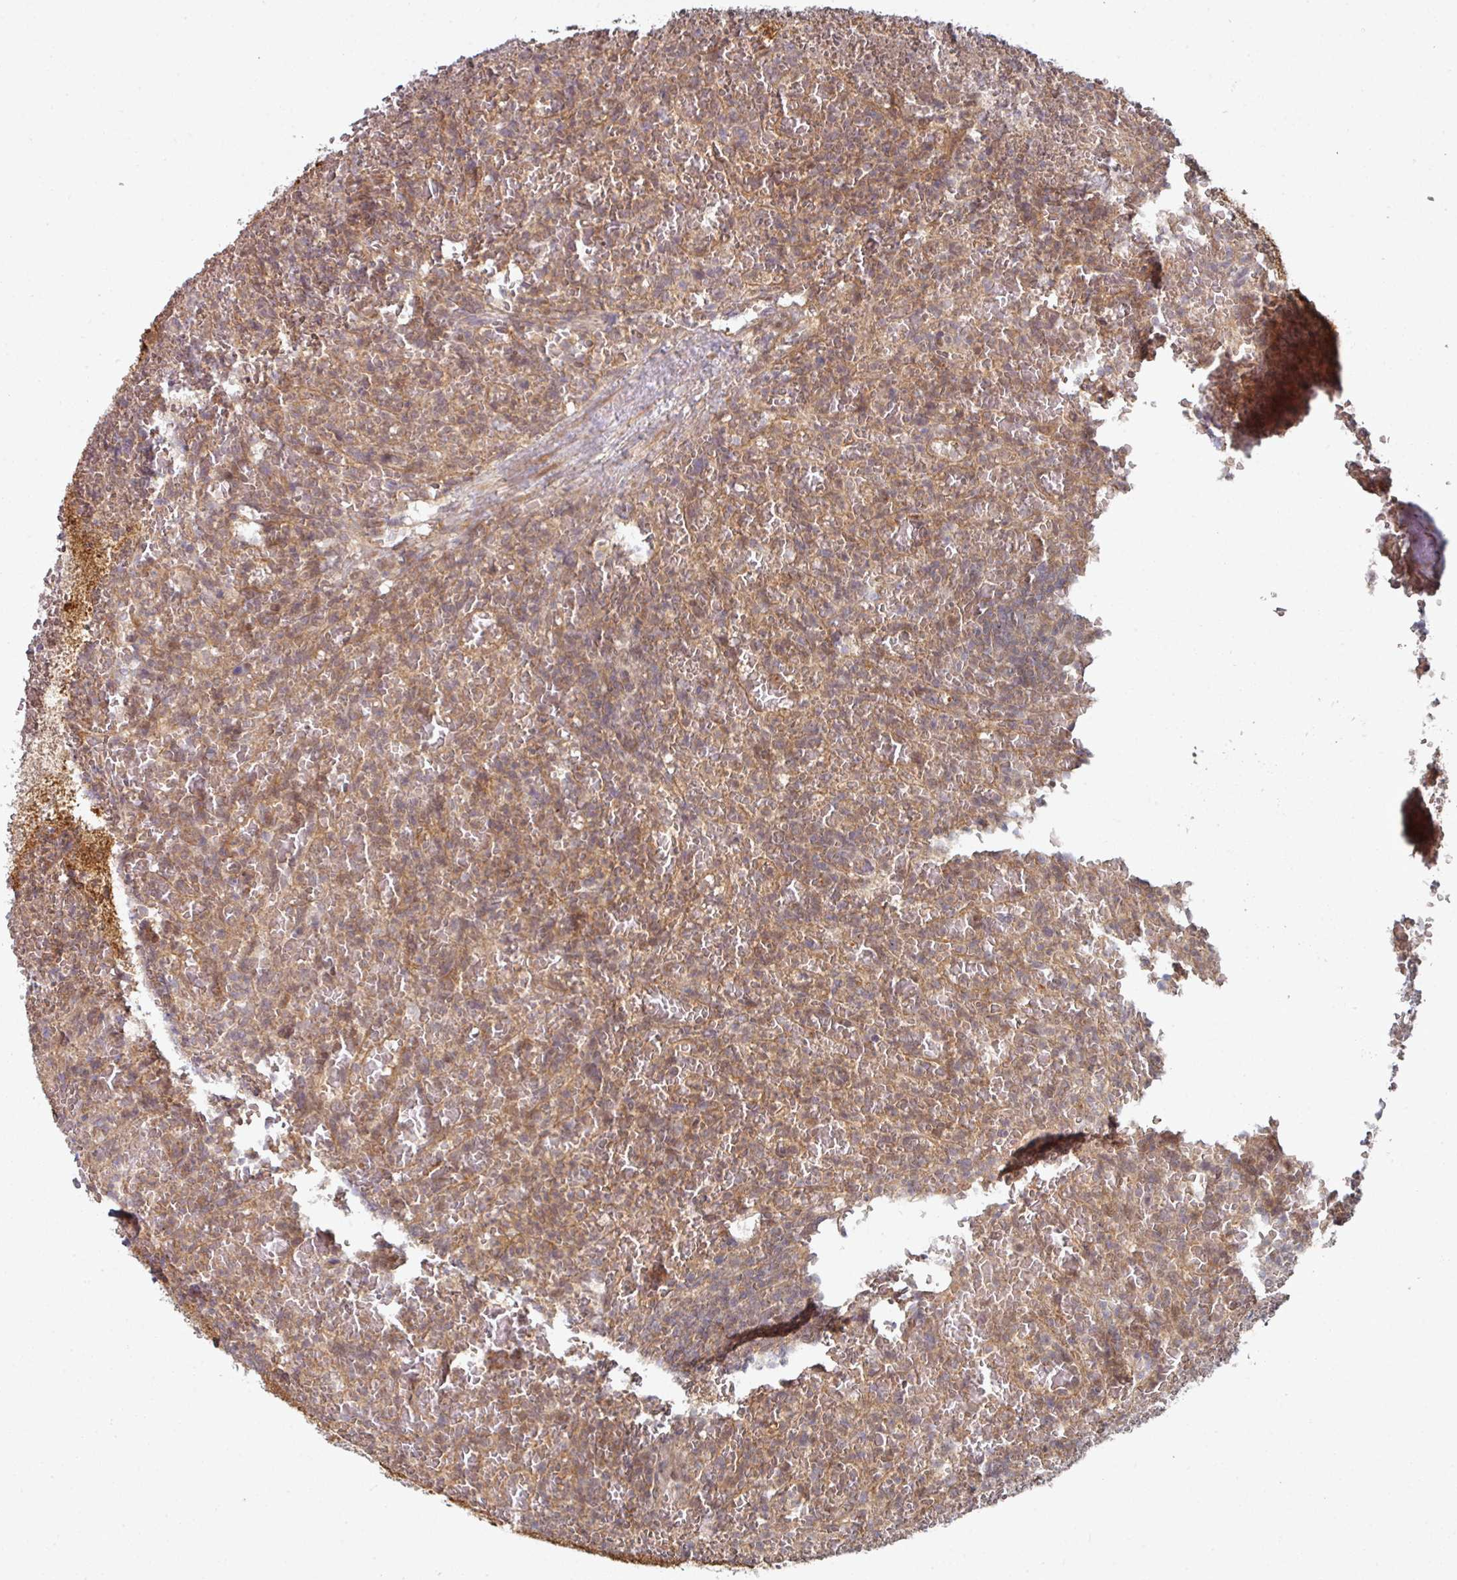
{"staining": {"intensity": "weak", "quantity": "<25%", "location": "nuclear"}, "tissue": "lymphoma", "cell_type": "Tumor cells", "image_type": "cancer", "snomed": [{"axis": "morphology", "description": "Malignant lymphoma, non-Hodgkin's type, Low grade"}, {"axis": "topography", "description": "Spleen"}], "caption": "Immunohistochemical staining of lymphoma exhibits no significant staining in tumor cells. (DAB IHC with hematoxylin counter stain).", "gene": "PSME3IP1", "patient": {"sex": "female", "age": 64}}